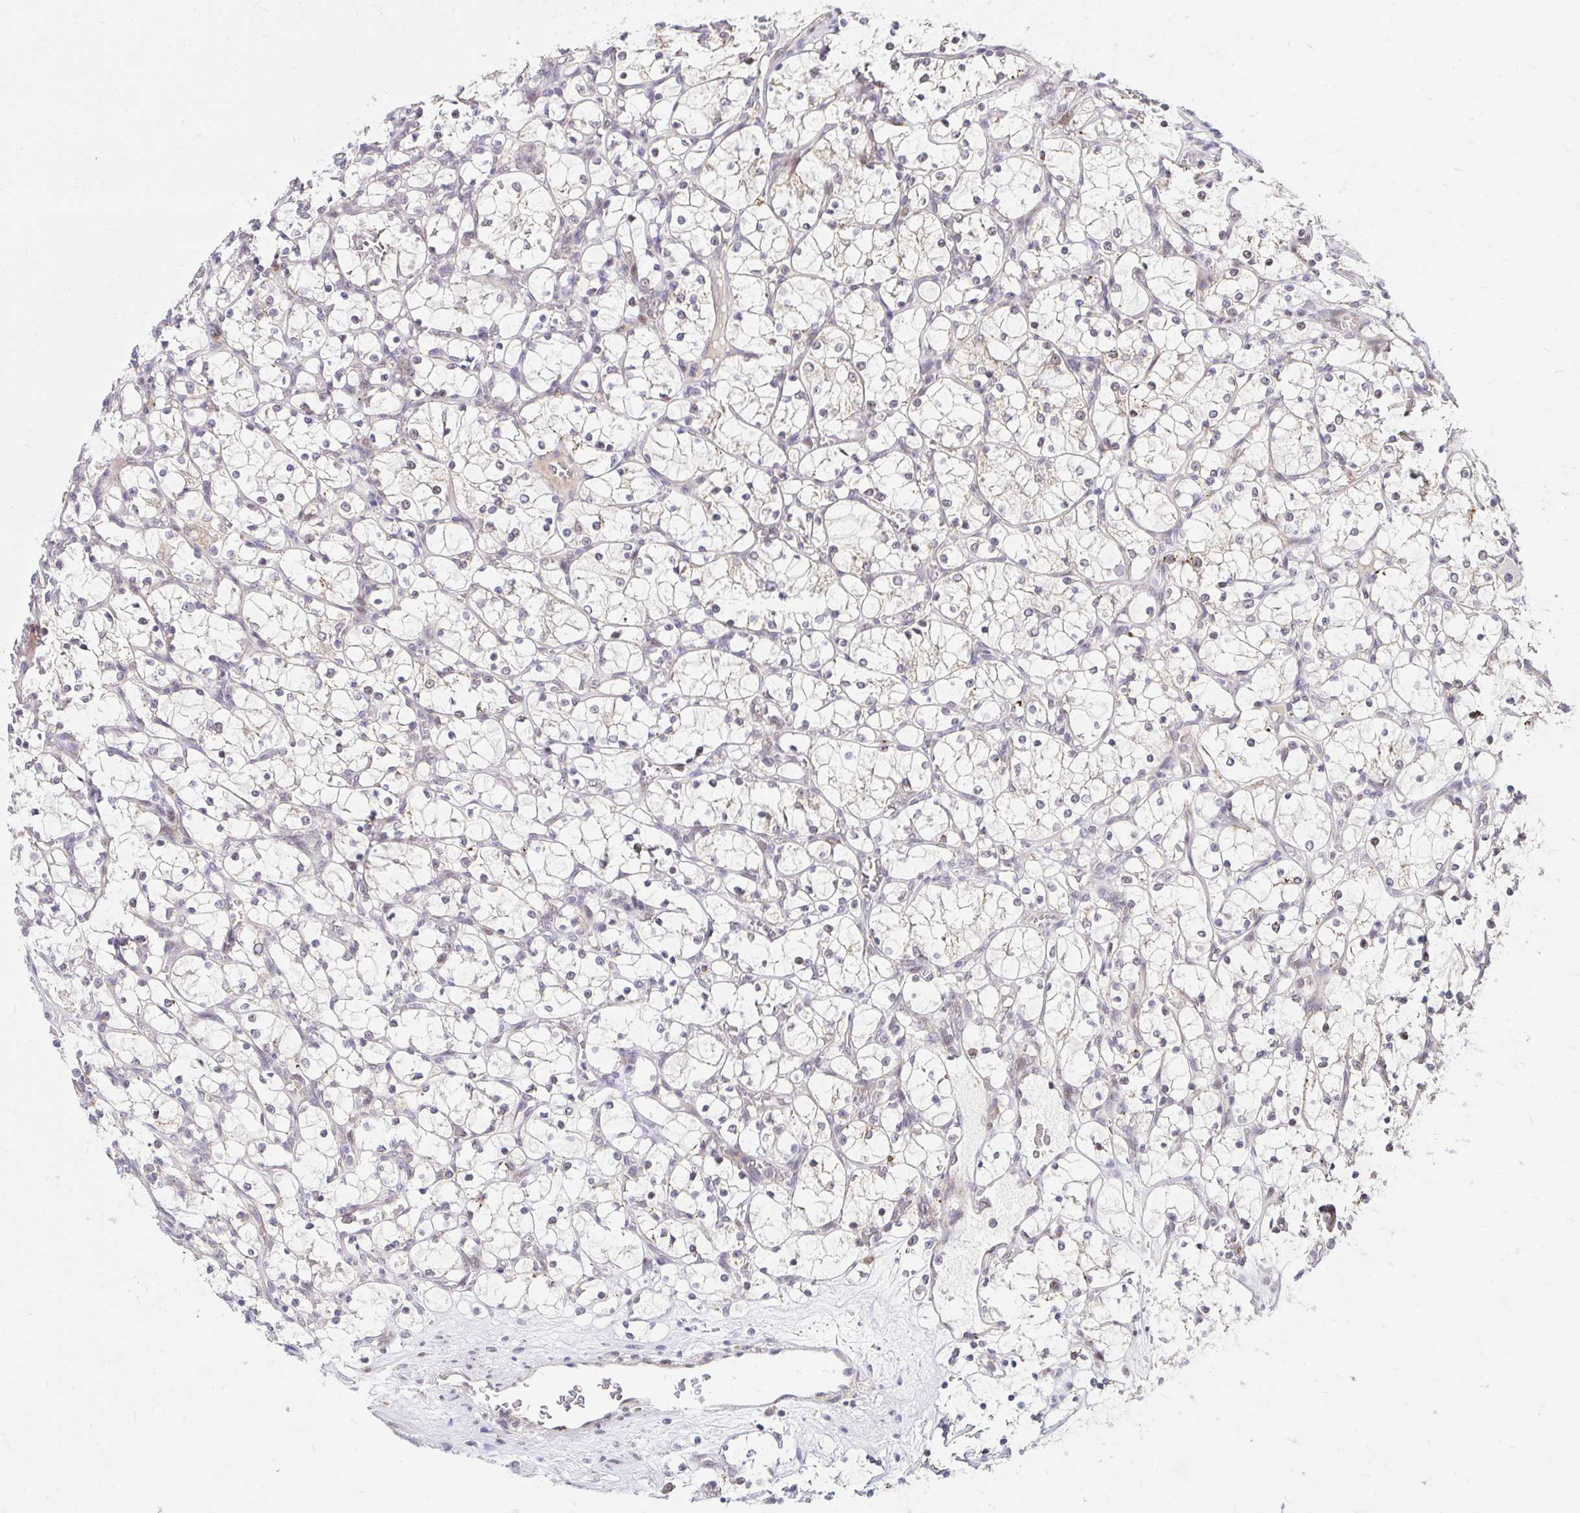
{"staining": {"intensity": "negative", "quantity": "none", "location": "none"}, "tissue": "renal cancer", "cell_type": "Tumor cells", "image_type": "cancer", "snomed": [{"axis": "morphology", "description": "Adenocarcinoma, NOS"}, {"axis": "topography", "description": "Kidney"}], "caption": "Adenocarcinoma (renal) was stained to show a protein in brown. There is no significant expression in tumor cells.", "gene": "TIMM50", "patient": {"sex": "female", "age": 69}}